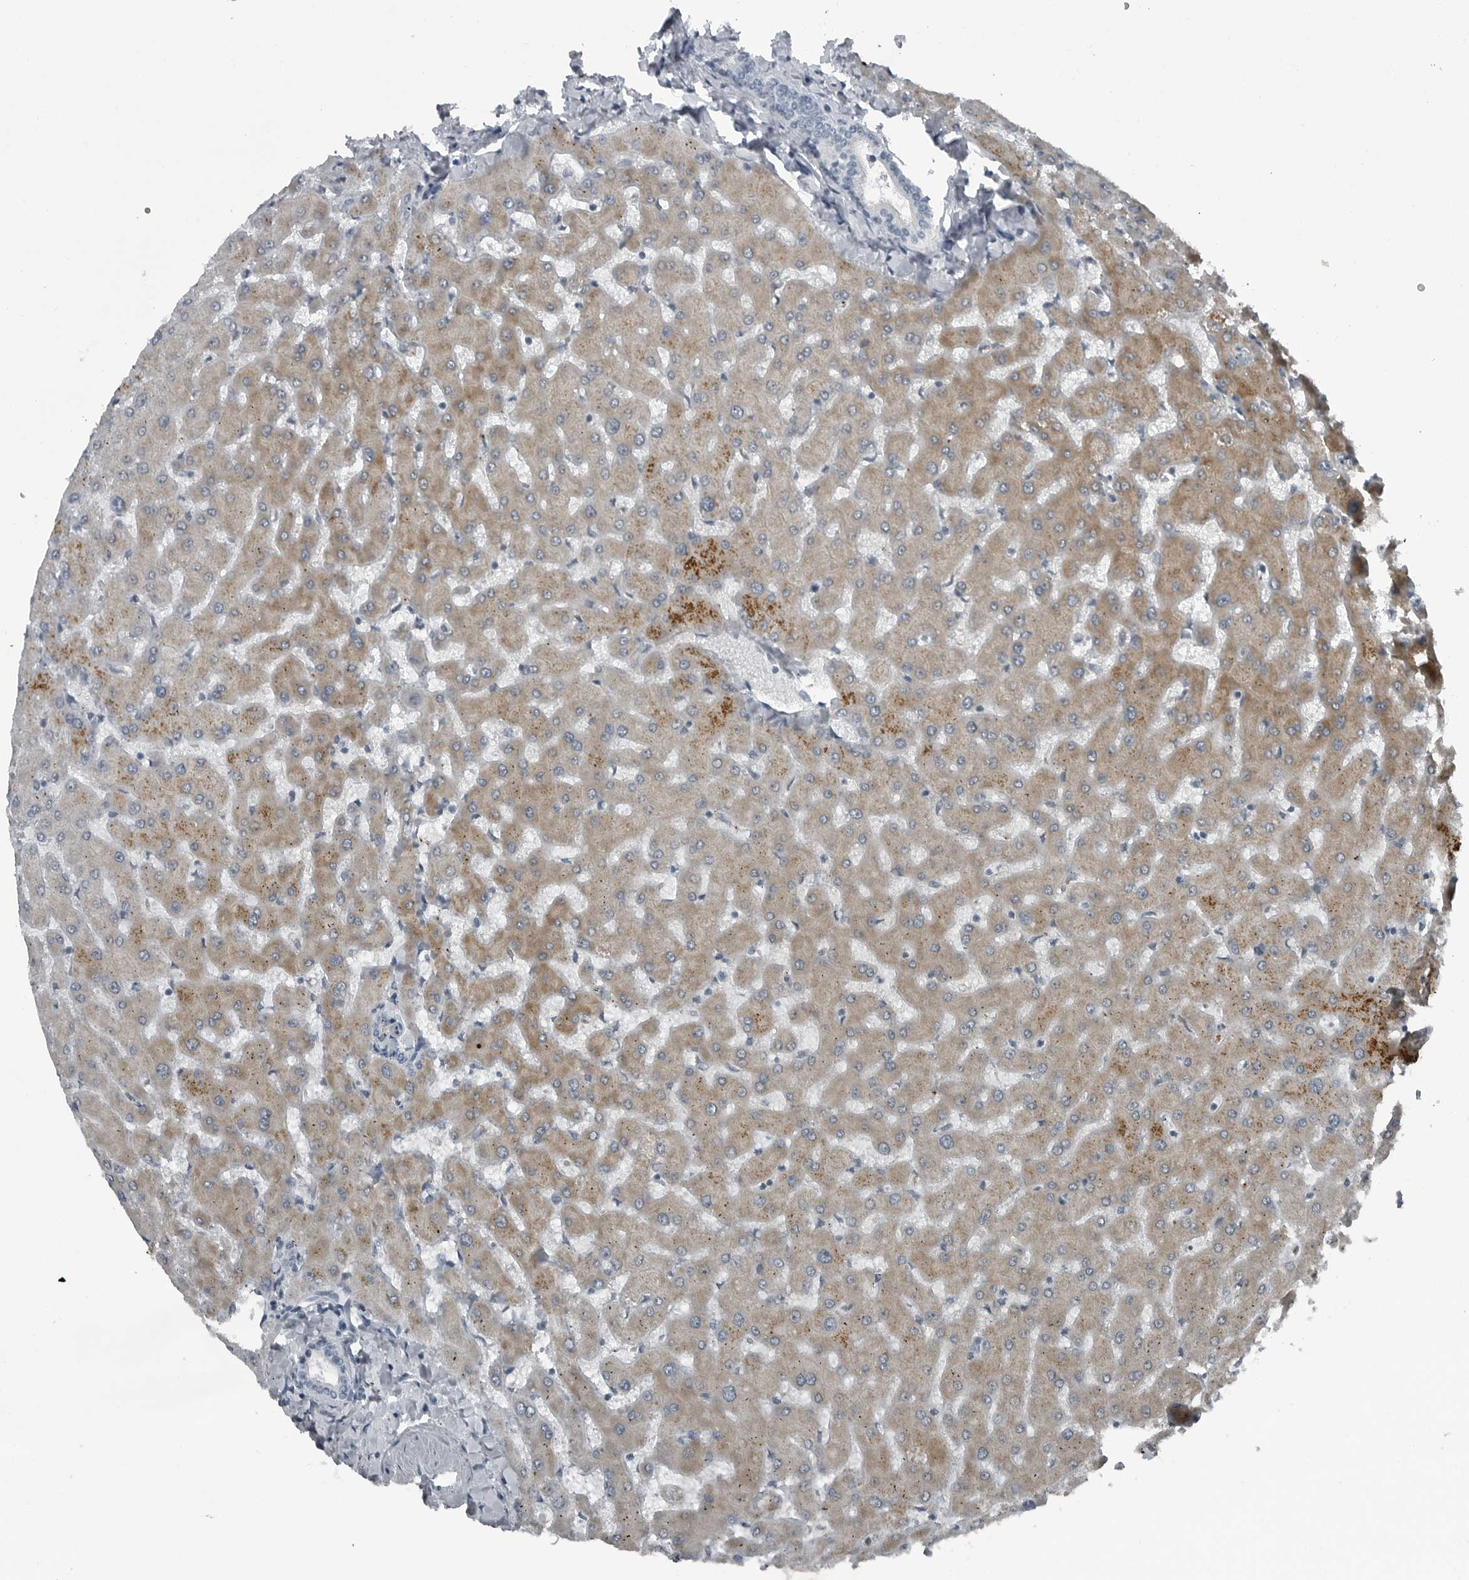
{"staining": {"intensity": "negative", "quantity": "none", "location": "none"}, "tissue": "liver", "cell_type": "Cholangiocytes", "image_type": "normal", "snomed": [{"axis": "morphology", "description": "Normal tissue, NOS"}, {"axis": "topography", "description": "Liver"}], "caption": "Cholangiocytes show no significant protein staining in benign liver.", "gene": "GAK", "patient": {"sex": "female", "age": 63}}